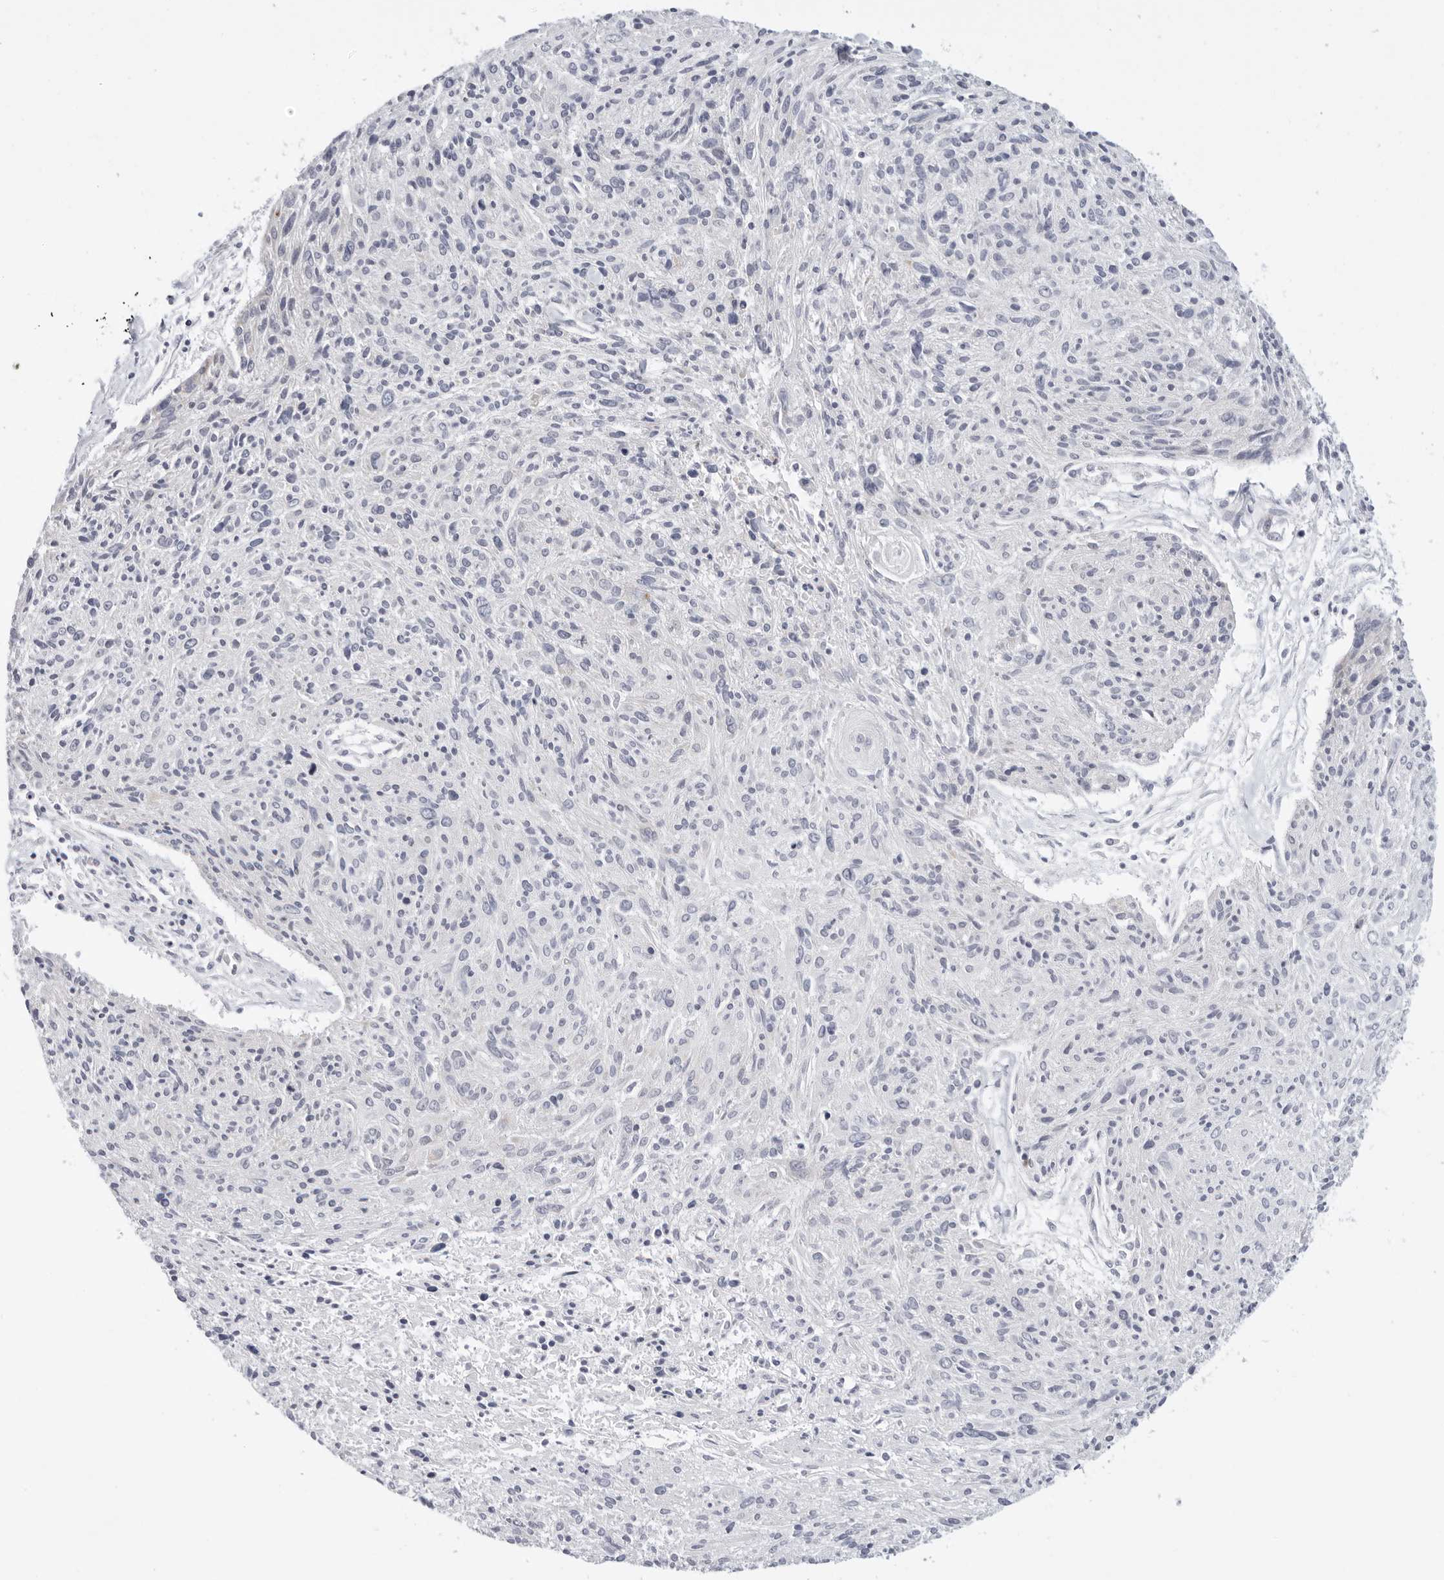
{"staining": {"intensity": "negative", "quantity": "none", "location": "none"}, "tissue": "cervical cancer", "cell_type": "Tumor cells", "image_type": "cancer", "snomed": [{"axis": "morphology", "description": "Squamous cell carcinoma, NOS"}, {"axis": "topography", "description": "Cervix"}], "caption": "Tumor cells are negative for brown protein staining in cervical cancer. The staining was performed using DAB to visualize the protein expression in brown, while the nuclei were stained in blue with hematoxylin (Magnification: 20x).", "gene": "CIART", "patient": {"sex": "female", "age": 51}}